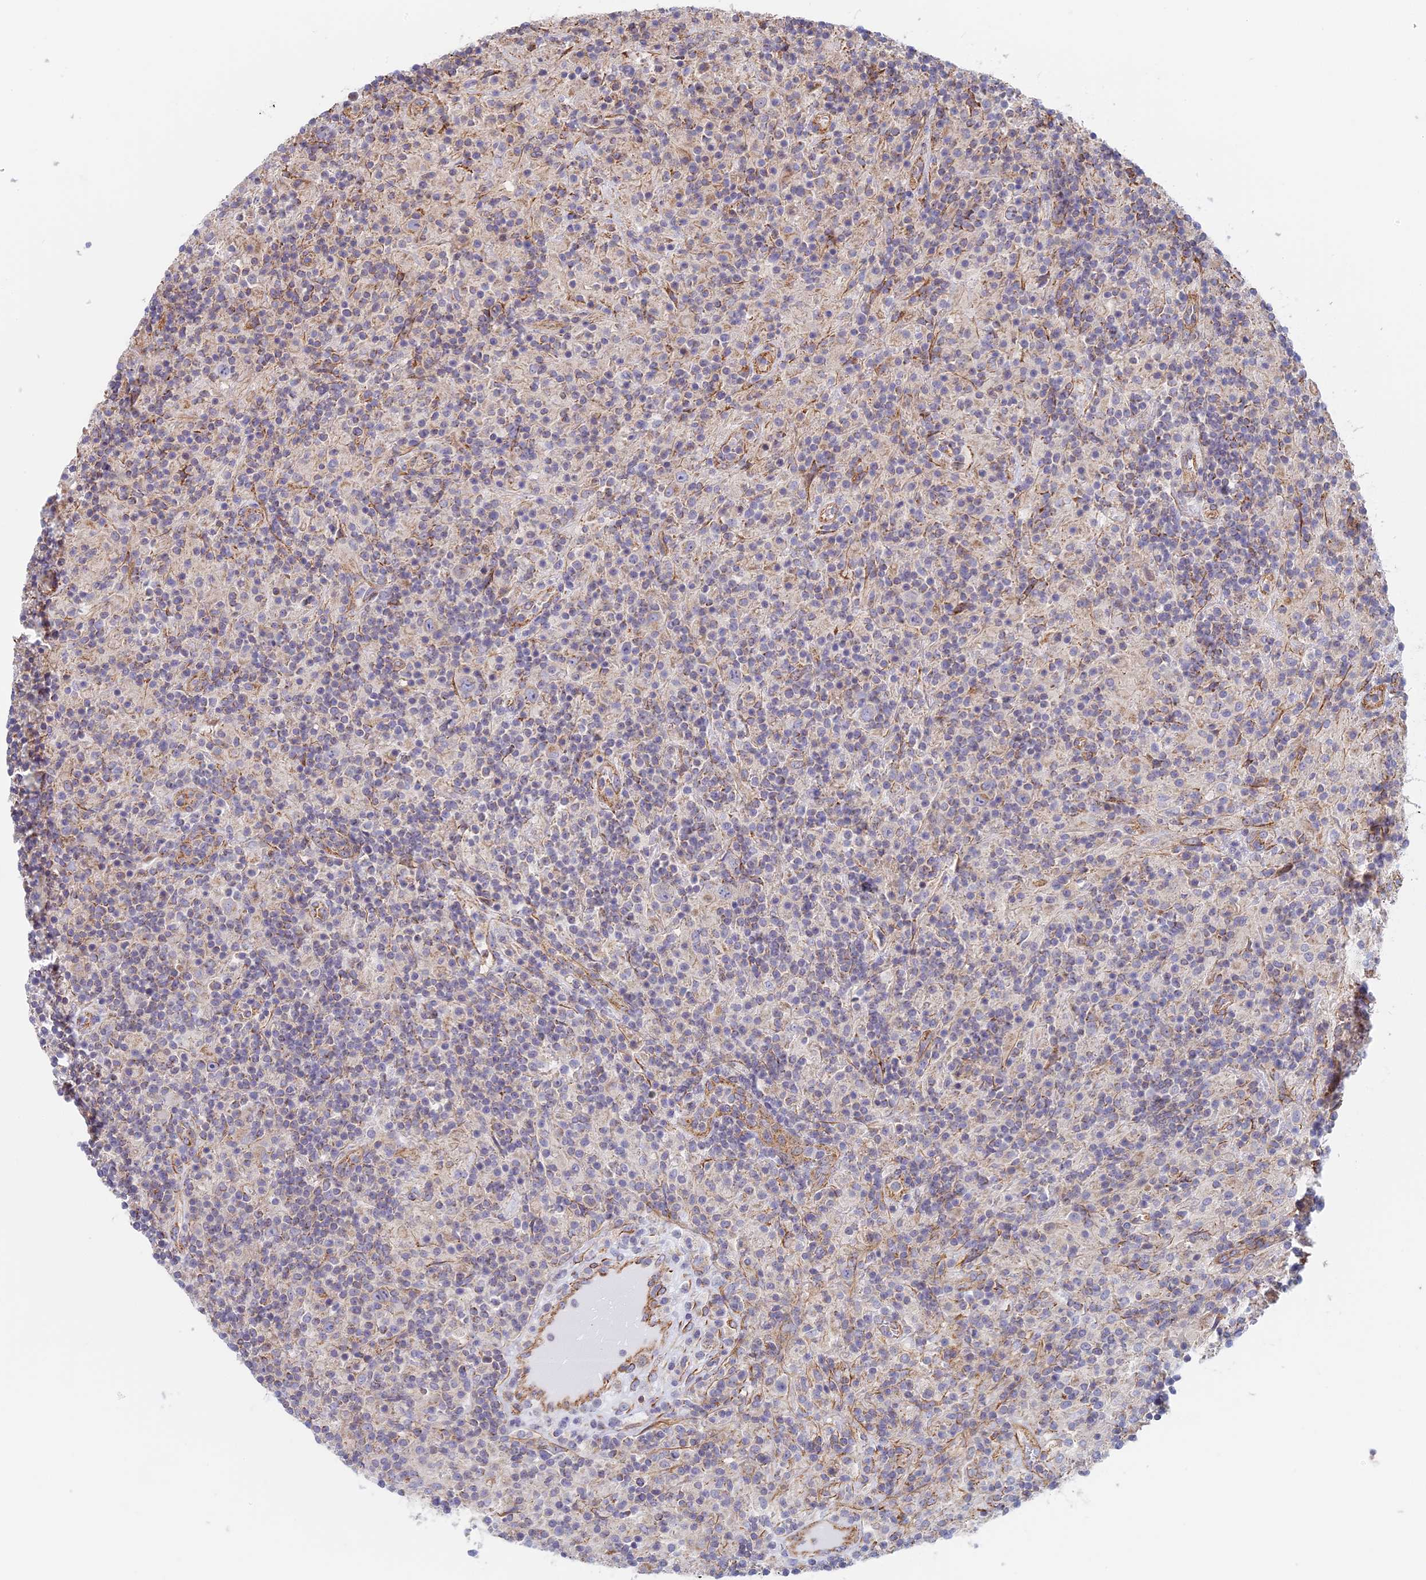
{"staining": {"intensity": "weak", "quantity": "<25%", "location": "cytoplasmic/membranous"}, "tissue": "lymphoma", "cell_type": "Tumor cells", "image_type": "cancer", "snomed": [{"axis": "morphology", "description": "Hodgkin's disease, NOS"}, {"axis": "topography", "description": "Lymph node"}], "caption": "The photomicrograph demonstrates no significant staining in tumor cells of lymphoma.", "gene": "DDA1", "patient": {"sex": "male", "age": 70}}